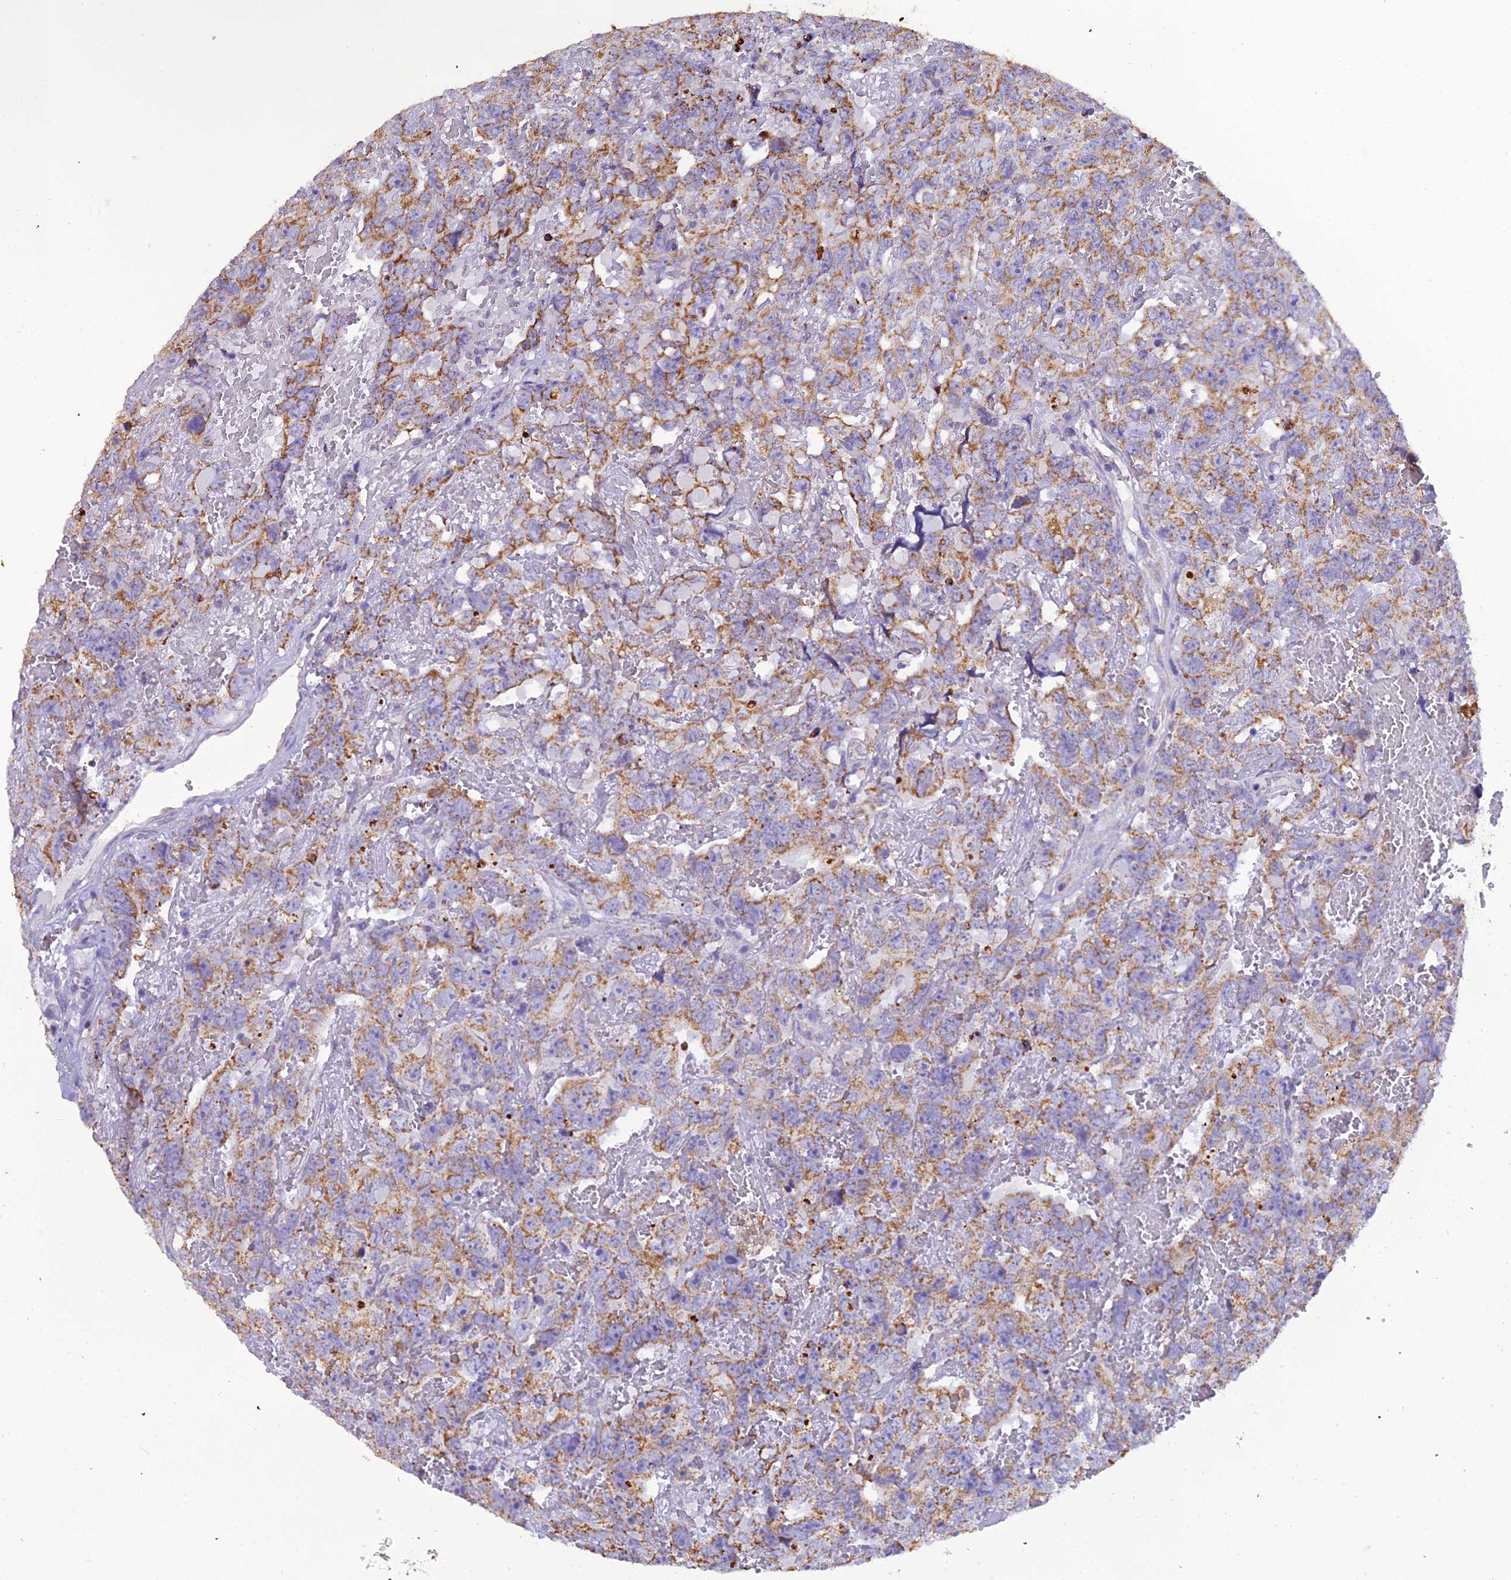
{"staining": {"intensity": "moderate", "quantity": ">75%", "location": "cytoplasmic/membranous"}, "tissue": "testis cancer", "cell_type": "Tumor cells", "image_type": "cancer", "snomed": [{"axis": "morphology", "description": "Carcinoma, Embryonal, NOS"}, {"axis": "topography", "description": "Testis"}], "caption": "Immunohistochemical staining of testis cancer (embryonal carcinoma) shows medium levels of moderate cytoplasmic/membranous protein staining in approximately >75% of tumor cells. (Stains: DAB (3,3'-diaminobenzidine) in brown, nuclei in blue, Microscopy: brightfield microscopy at high magnification).", "gene": "GPD1", "patient": {"sex": "male", "age": 45}}